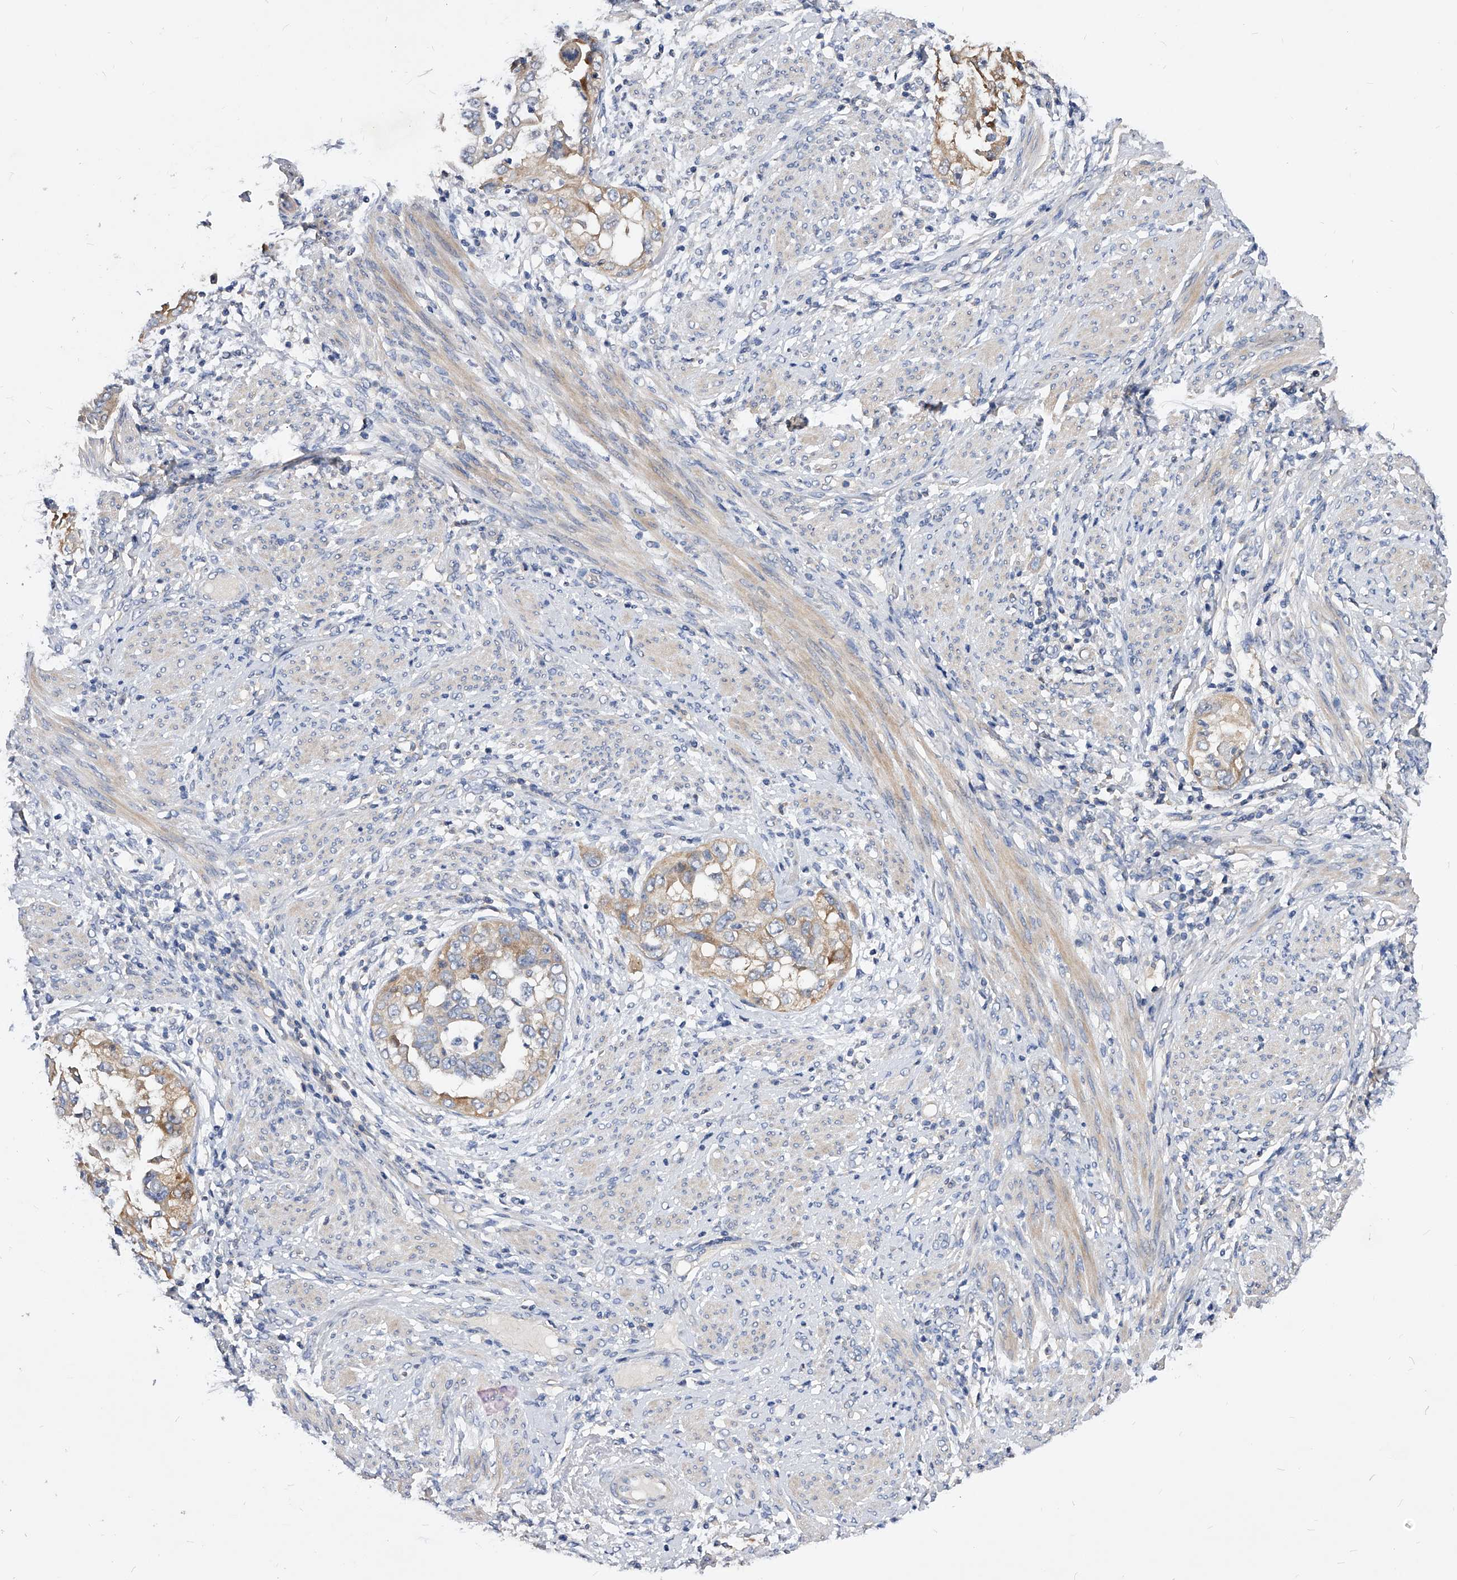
{"staining": {"intensity": "weak", "quantity": "25%-75%", "location": "cytoplasmic/membranous"}, "tissue": "endometrial cancer", "cell_type": "Tumor cells", "image_type": "cancer", "snomed": [{"axis": "morphology", "description": "Adenocarcinoma, NOS"}, {"axis": "topography", "description": "Endometrium"}], "caption": "Adenocarcinoma (endometrial) stained for a protein (brown) exhibits weak cytoplasmic/membranous positive positivity in about 25%-75% of tumor cells.", "gene": "ARL4C", "patient": {"sex": "female", "age": 85}}